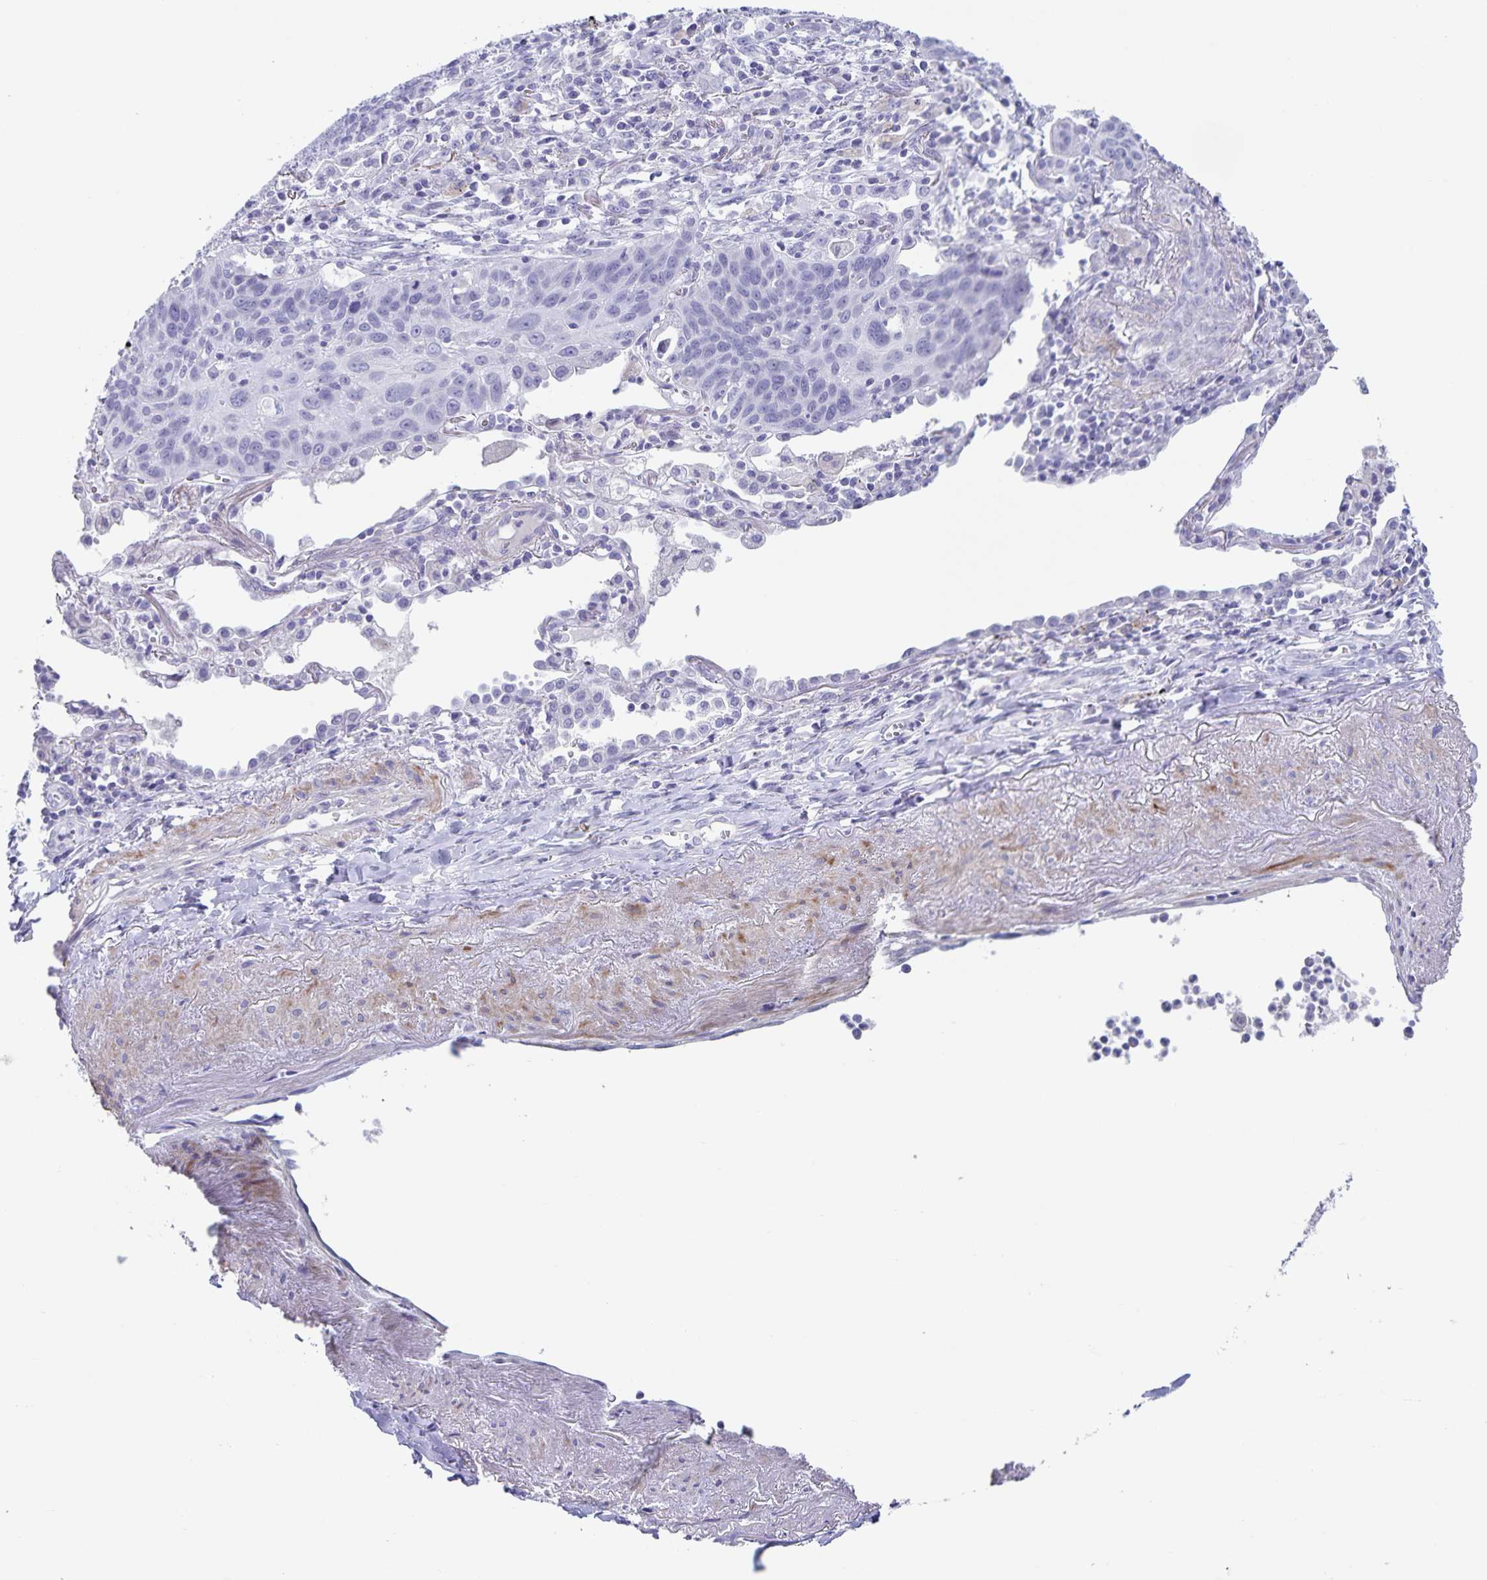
{"staining": {"intensity": "strong", "quantity": "<25%", "location": "cytoplasmic/membranous"}, "tissue": "lung cancer", "cell_type": "Tumor cells", "image_type": "cancer", "snomed": [{"axis": "morphology", "description": "Squamous cell carcinoma, NOS"}, {"axis": "topography", "description": "Lung"}], "caption": "Lung cancer (squamous cell carcinoma) tissue shows strong cytoplasmic/membranous expression in about <25% of tumor cells (IHC, brightfield microscopy, high magnification).", "gene": "C11orf42", "patient": {"sex": "male", "age": 71}}